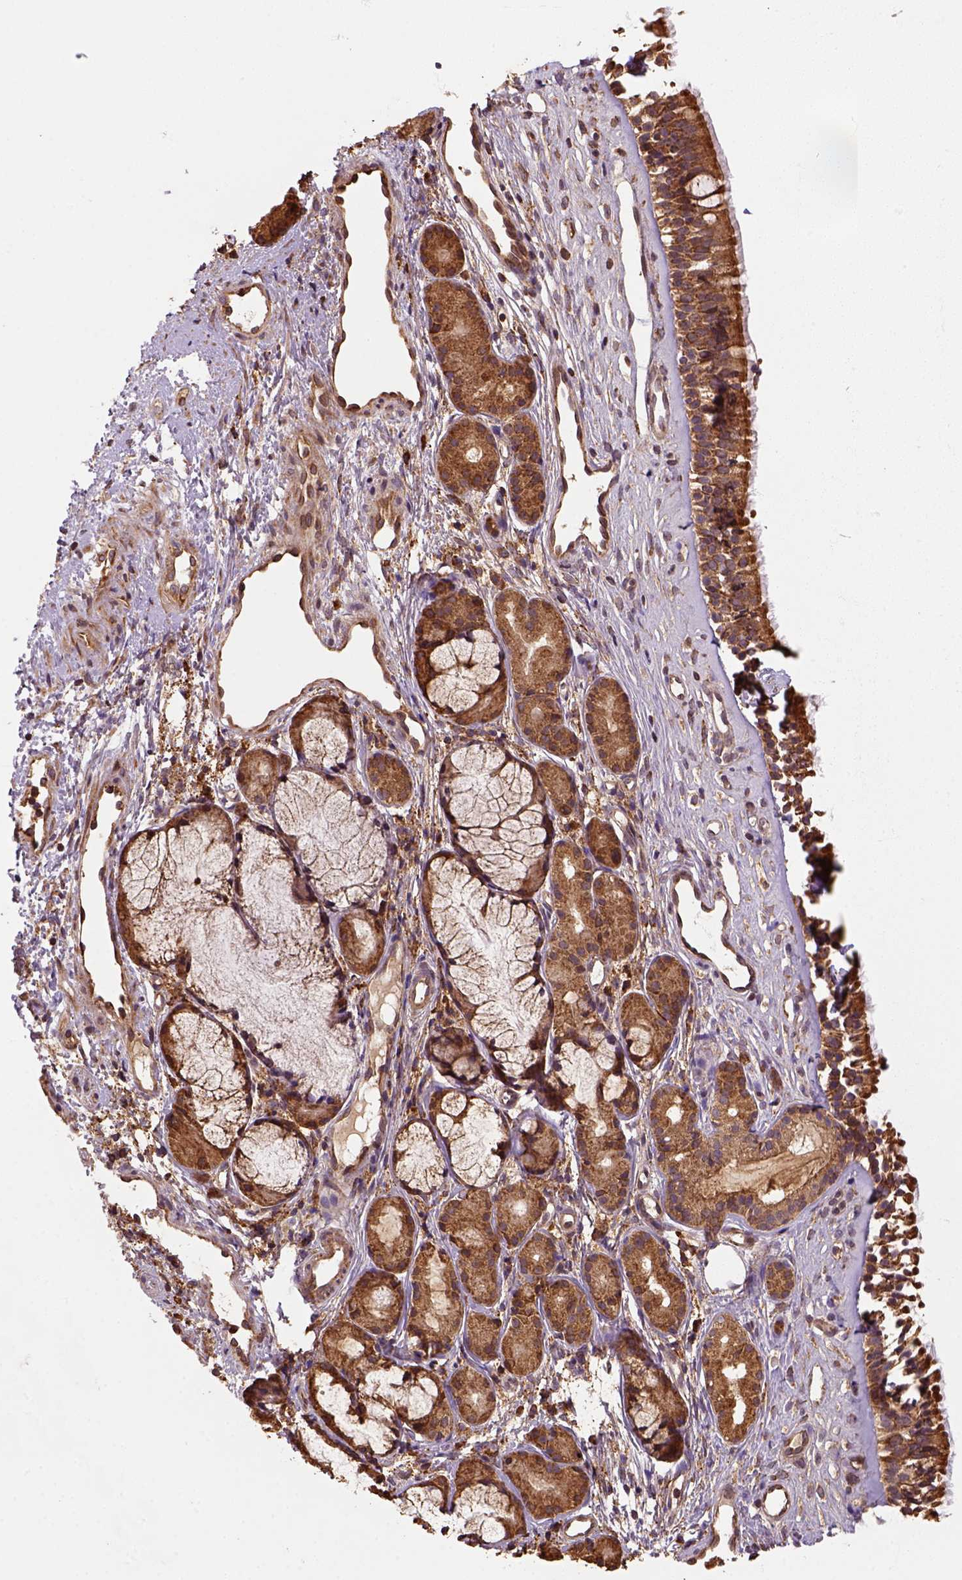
{"staining": {"intensity": "strong", "quantity": ">75%", "location": "cytoplasmic/membranous"}, "tissue": "nasopharynx", "cell_type": "Respiratory epithelial cells", "image_type": "normal", "snomed": [{"axis": "morphology", "description": "Normal tissue, NOS"}, {"axis": "topography", "description": "Nasopharynx"}], "caption": "Immunohistochemical staining of unremarkable nasopharynx exhibits >75% levels of strong cytoplasmic/membranous protein staining in approximately >75% of respiratory epithelial cells.", "gene": "MAPK8IP3", "patient": {"sex": "female", "age": 52}}